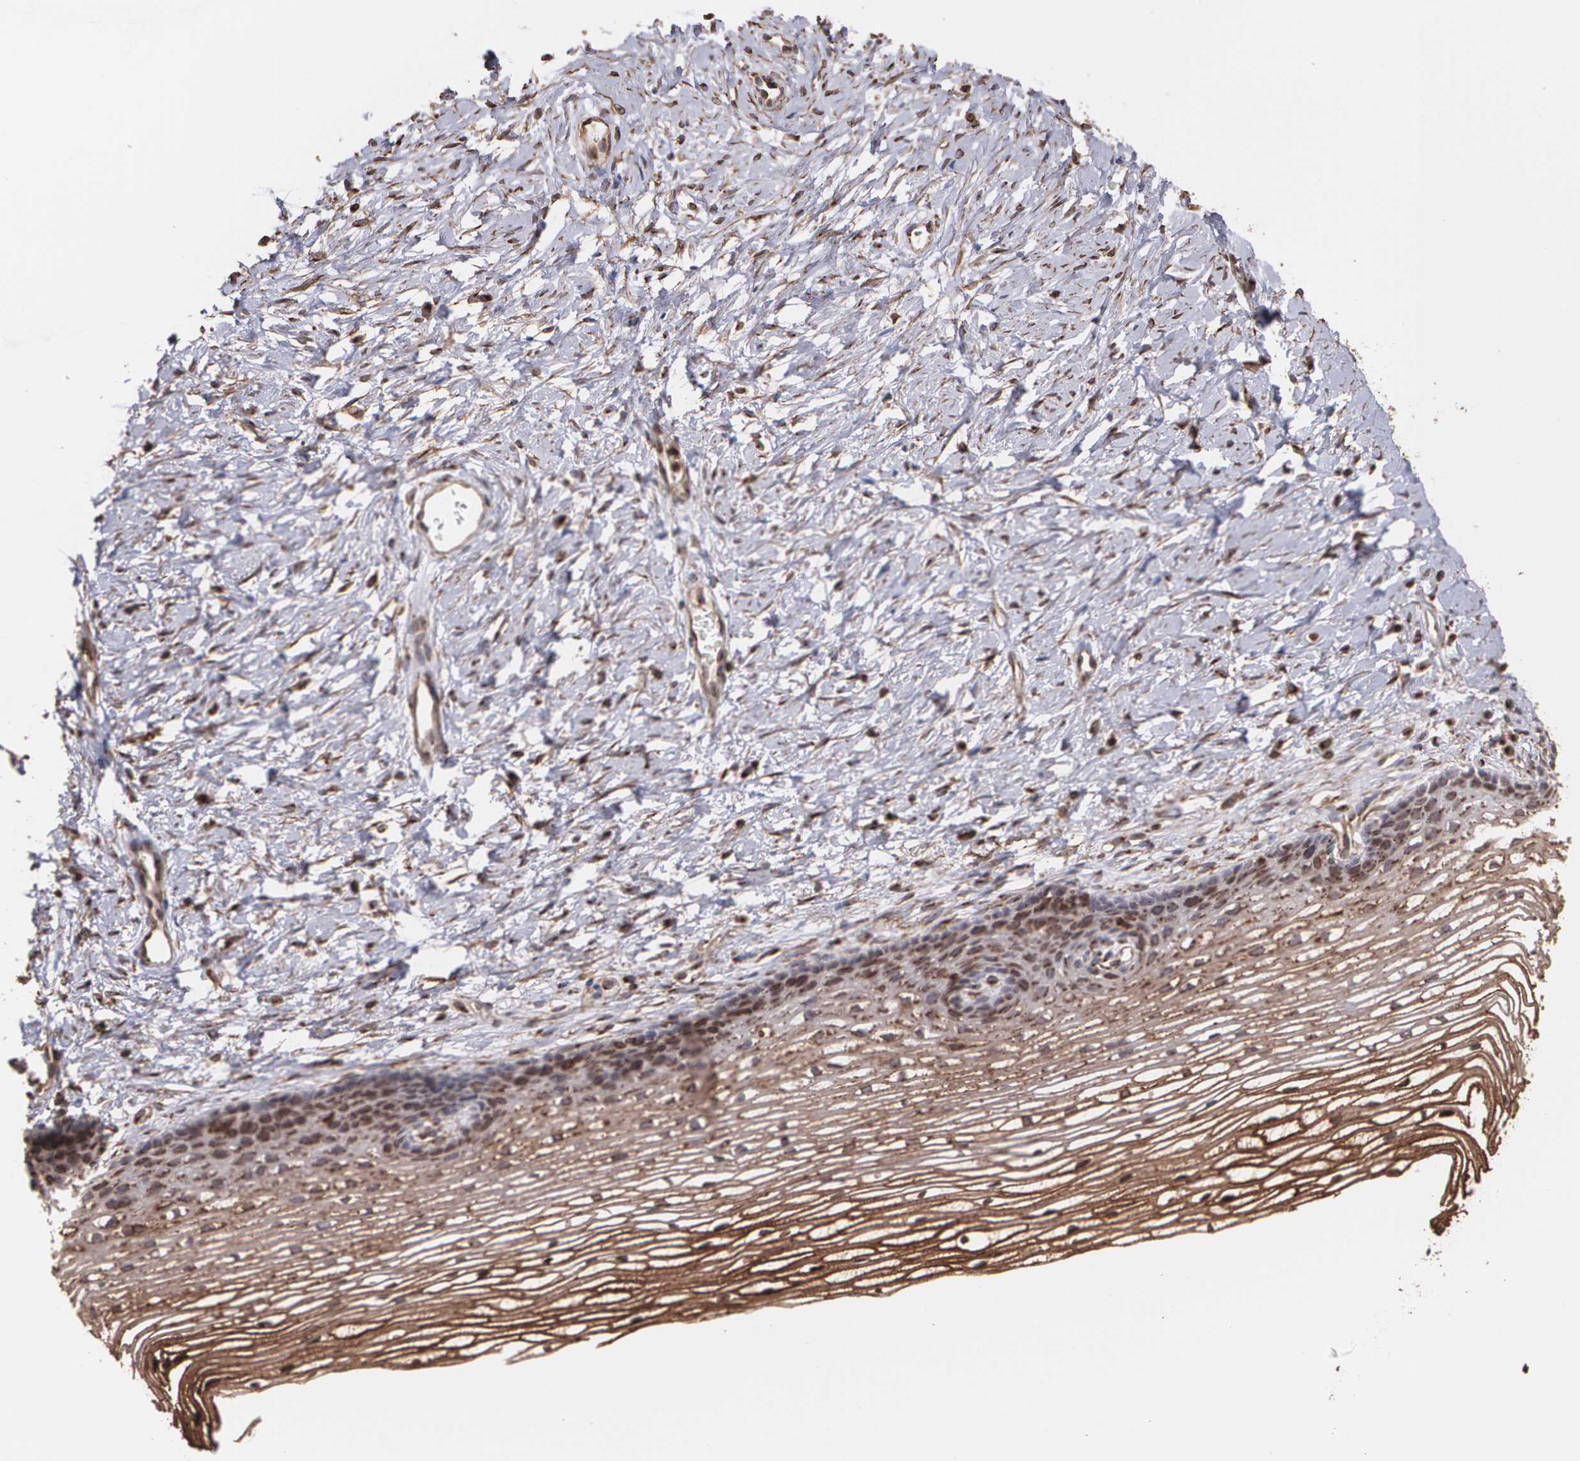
{"staining": {"intensity": "strong", "quantity": ">75%", "location": "cytoplasmic/membranous"}, "tissue": "cervix", "cell_type": "Glandular cells", "image_type": "normal", "snomed": [{"axis": "morphology", "description": "Normal tissue, NOS"}, {"axis": "topography", "description": "Cervix"}], "caption": "Immunohistochemistry (IHC) photomicrograph of unremarkable cervix stained for a protein (brown), which exhibits high levels of strong cytoplasmic/membranous staining in about >75% of glandular cells.", "gene": "TRIP11", "patient": {"sex": "female", "age": 77}}